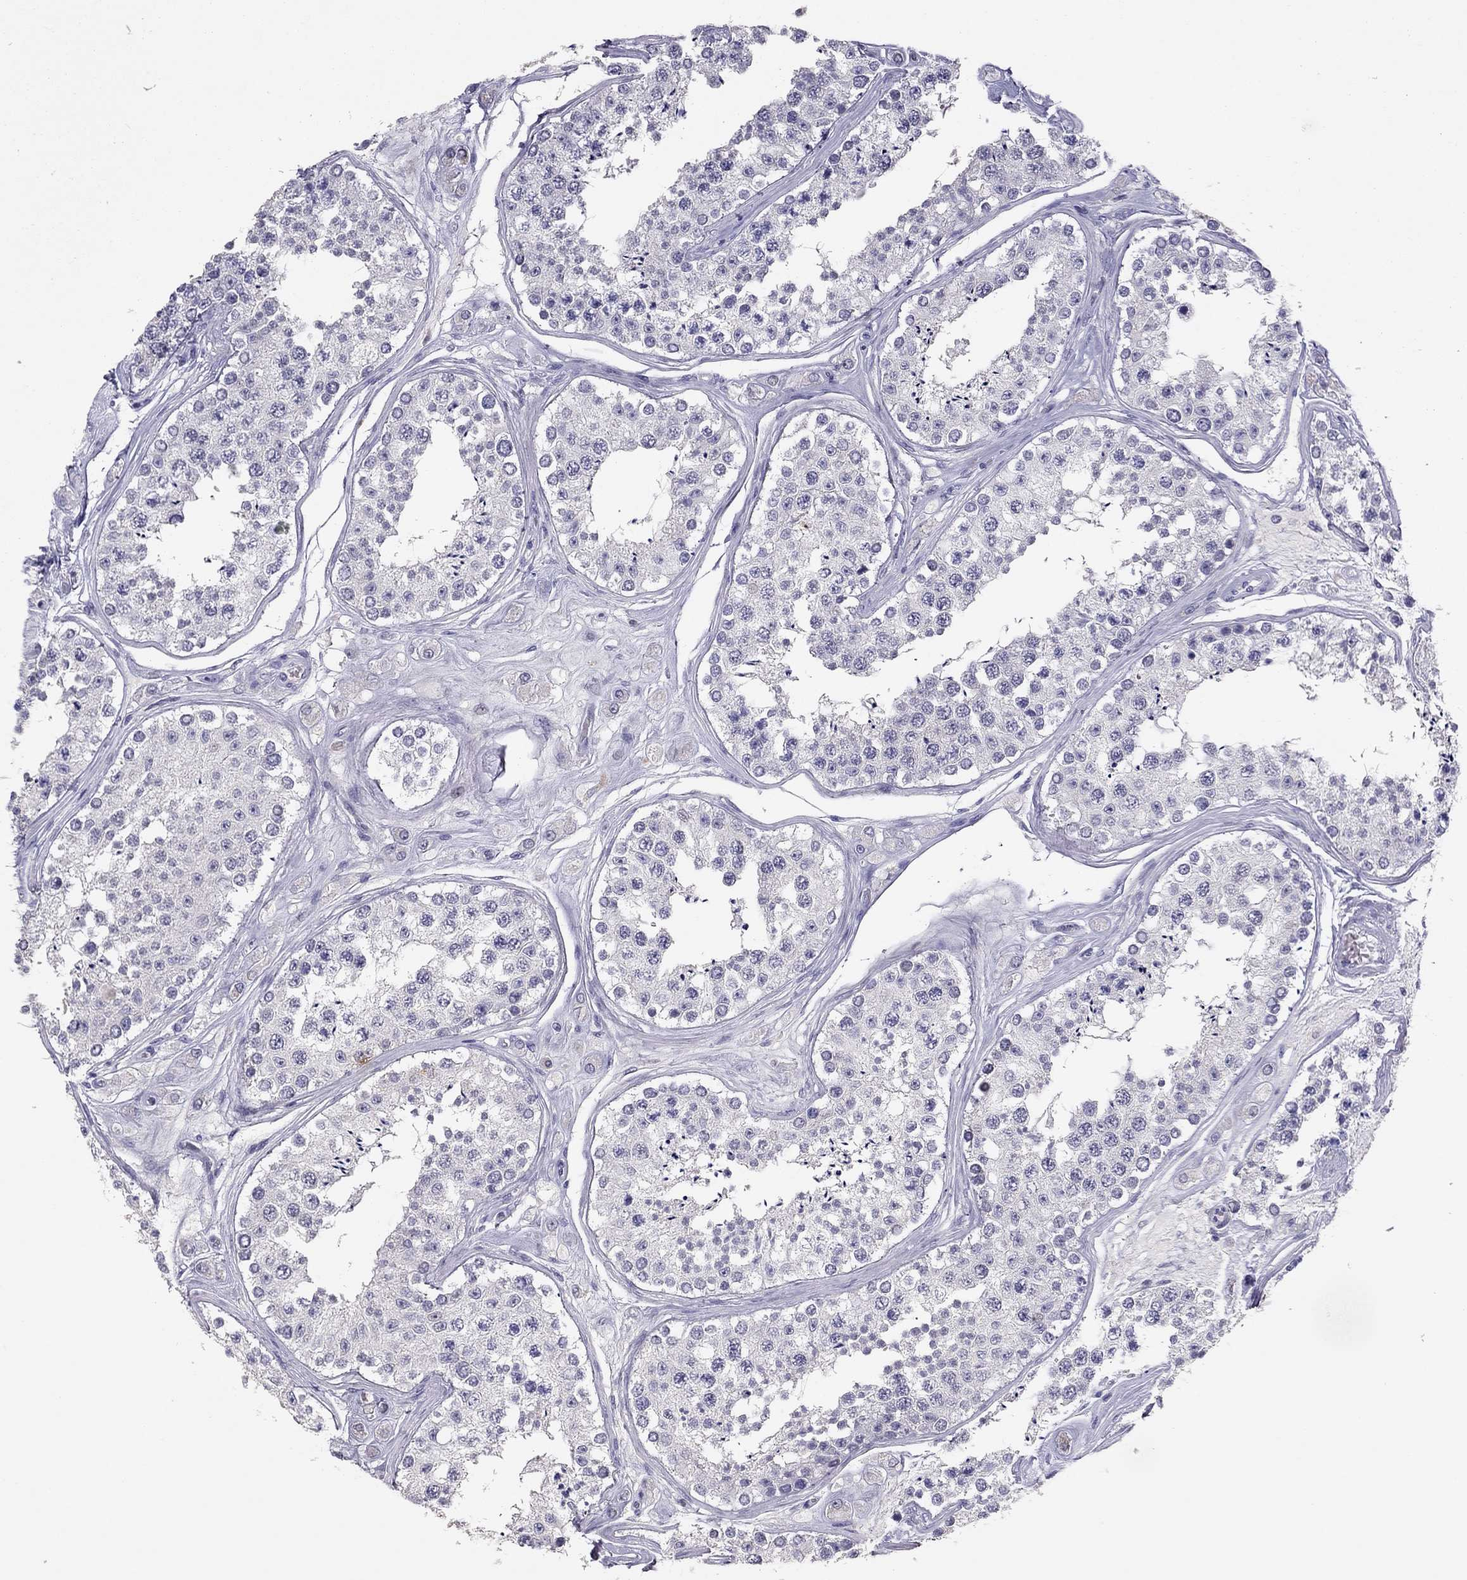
{"staining": {"intensity": "negative", "quantity": "none", "location": "none"}, "tissue": "testis", "cell_type": "Cells in seminiferous ducts", "image_type": "normal", "snomed": [{"axis": "morphology", "description": "Normal tissue, NOS"}, {"axis": "topography", "description": "Testis"}], "caption": "This is an IHC photomicrograph of benign testis. There is no staining in cells in seminiferous ducts.", "gene": "ADORA2A", "patient": {"sex": "male", "age": 25}}